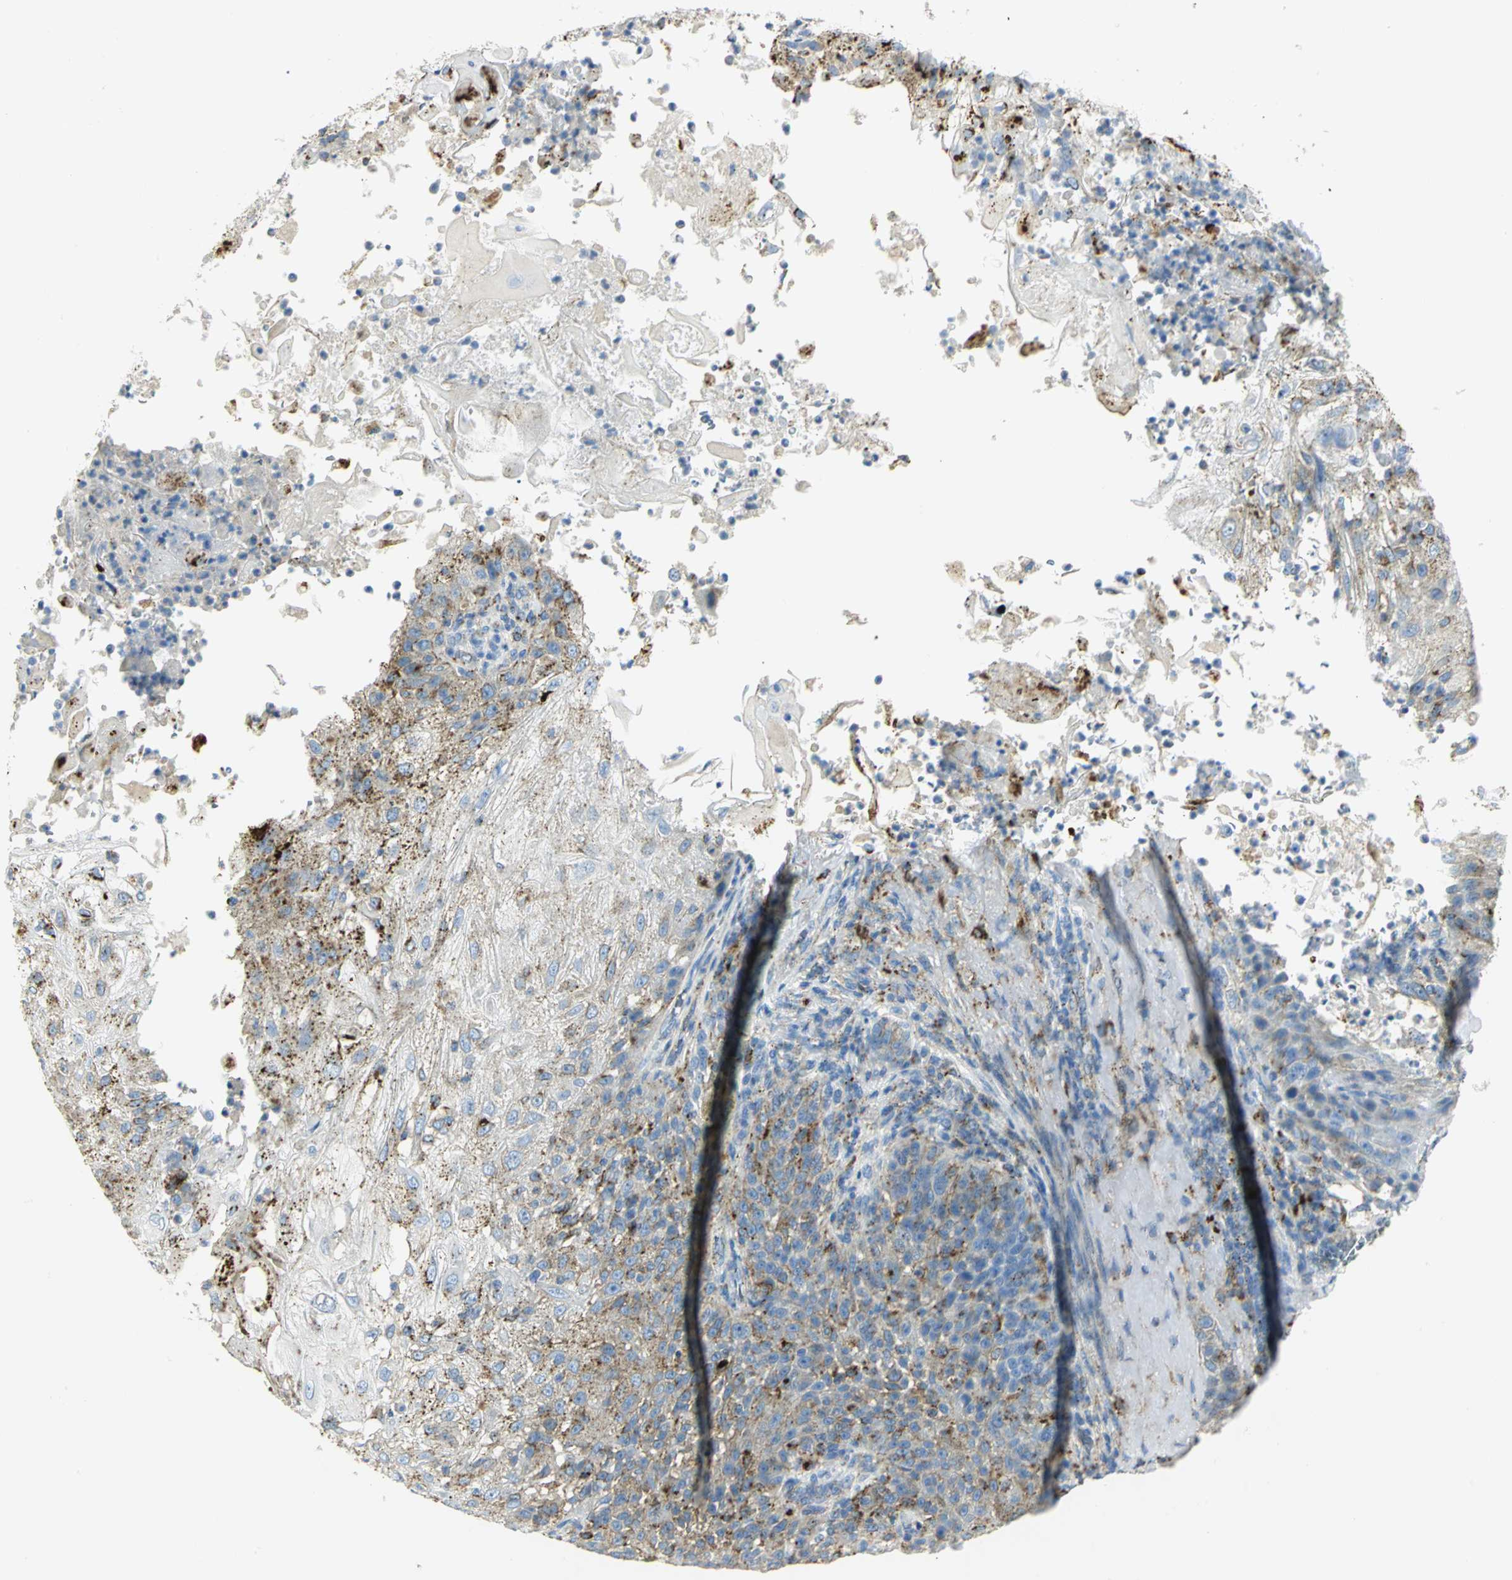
{"staining": {"intensity": "moderate", "quantity": "25%-75%", "location": "cytoplasmic/membranous"}, "tissue": "skin cancer", "cell_type": "Tumor cells", "image_type": "cancer", "snomed": [{"axis": "morphology", "description": "Normal tissue, NOS"}, {"axis": "morphology", "description": "Squamous cell carcinoma, NOS"}, {"axis": "topography", "description": "Skin"}], "caption": "Skin cancer (squamous cell carcinoma) was stained to show a protein in brown. There is medium levels of moderate cytoplasmic/membranous expression in about 25%-75% of tumor cells.", "gene": "ARSA", "patient": {"sex": "female", "age": 83}}